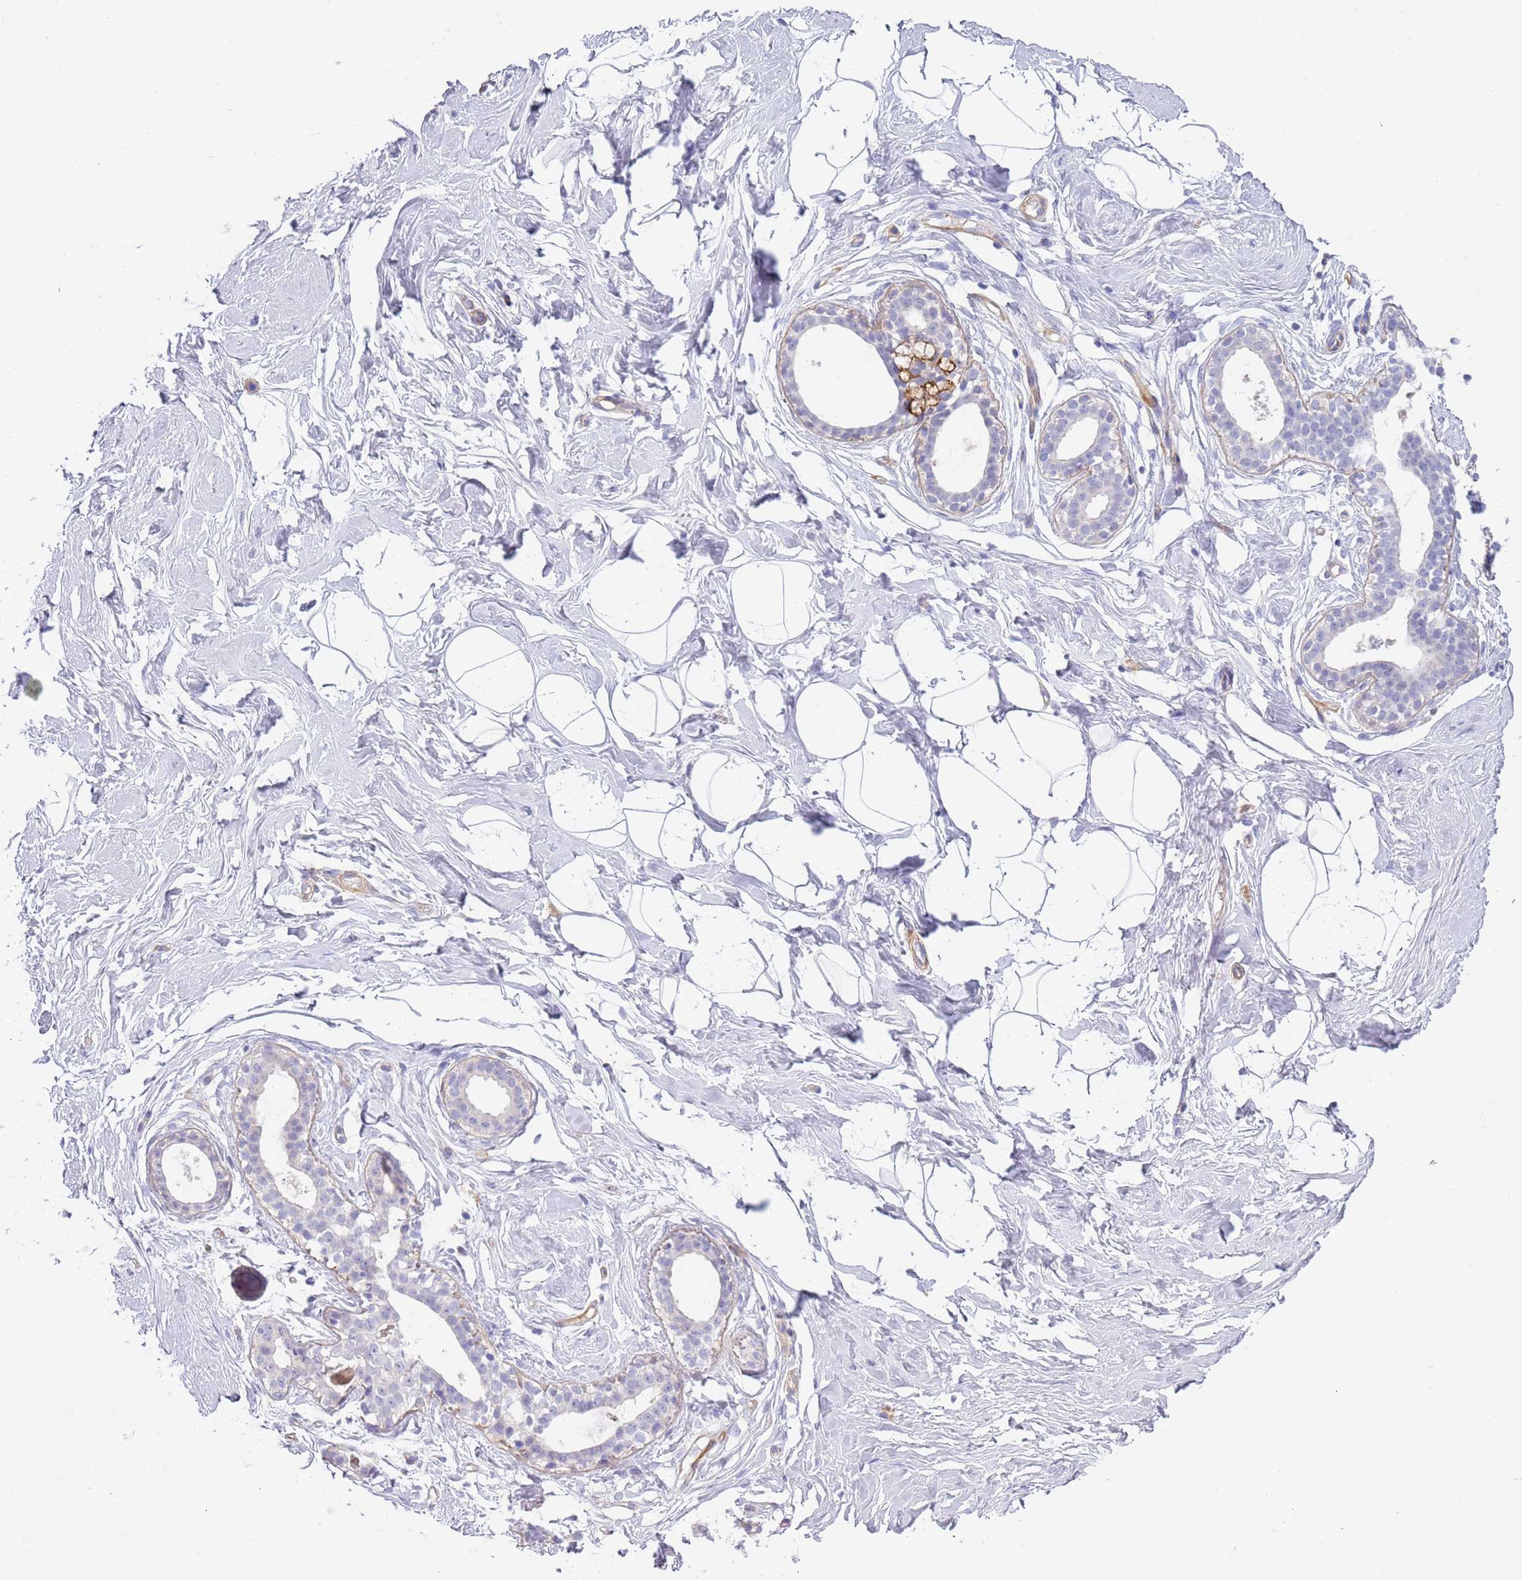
{"staining": {"intensity": "negative", "quantity": "none", "location": "none"}, "tissue": "breast", "cell_type": "Adipocytes", "image_type": "normal", "snomed": [{"axis": "morphology", "description": "Normal tissue, NOS"}, {"axis": "morphology", "description": "Adenoma, NOS"}, {"axis": "topography", "description": "Breast"}], "caption": "Immunohistochemical staining of benign human breast reveals no significant expression in adipocytes.", "gene": "TINAGL1", "patient": {"sex": "female", "age": 23}}